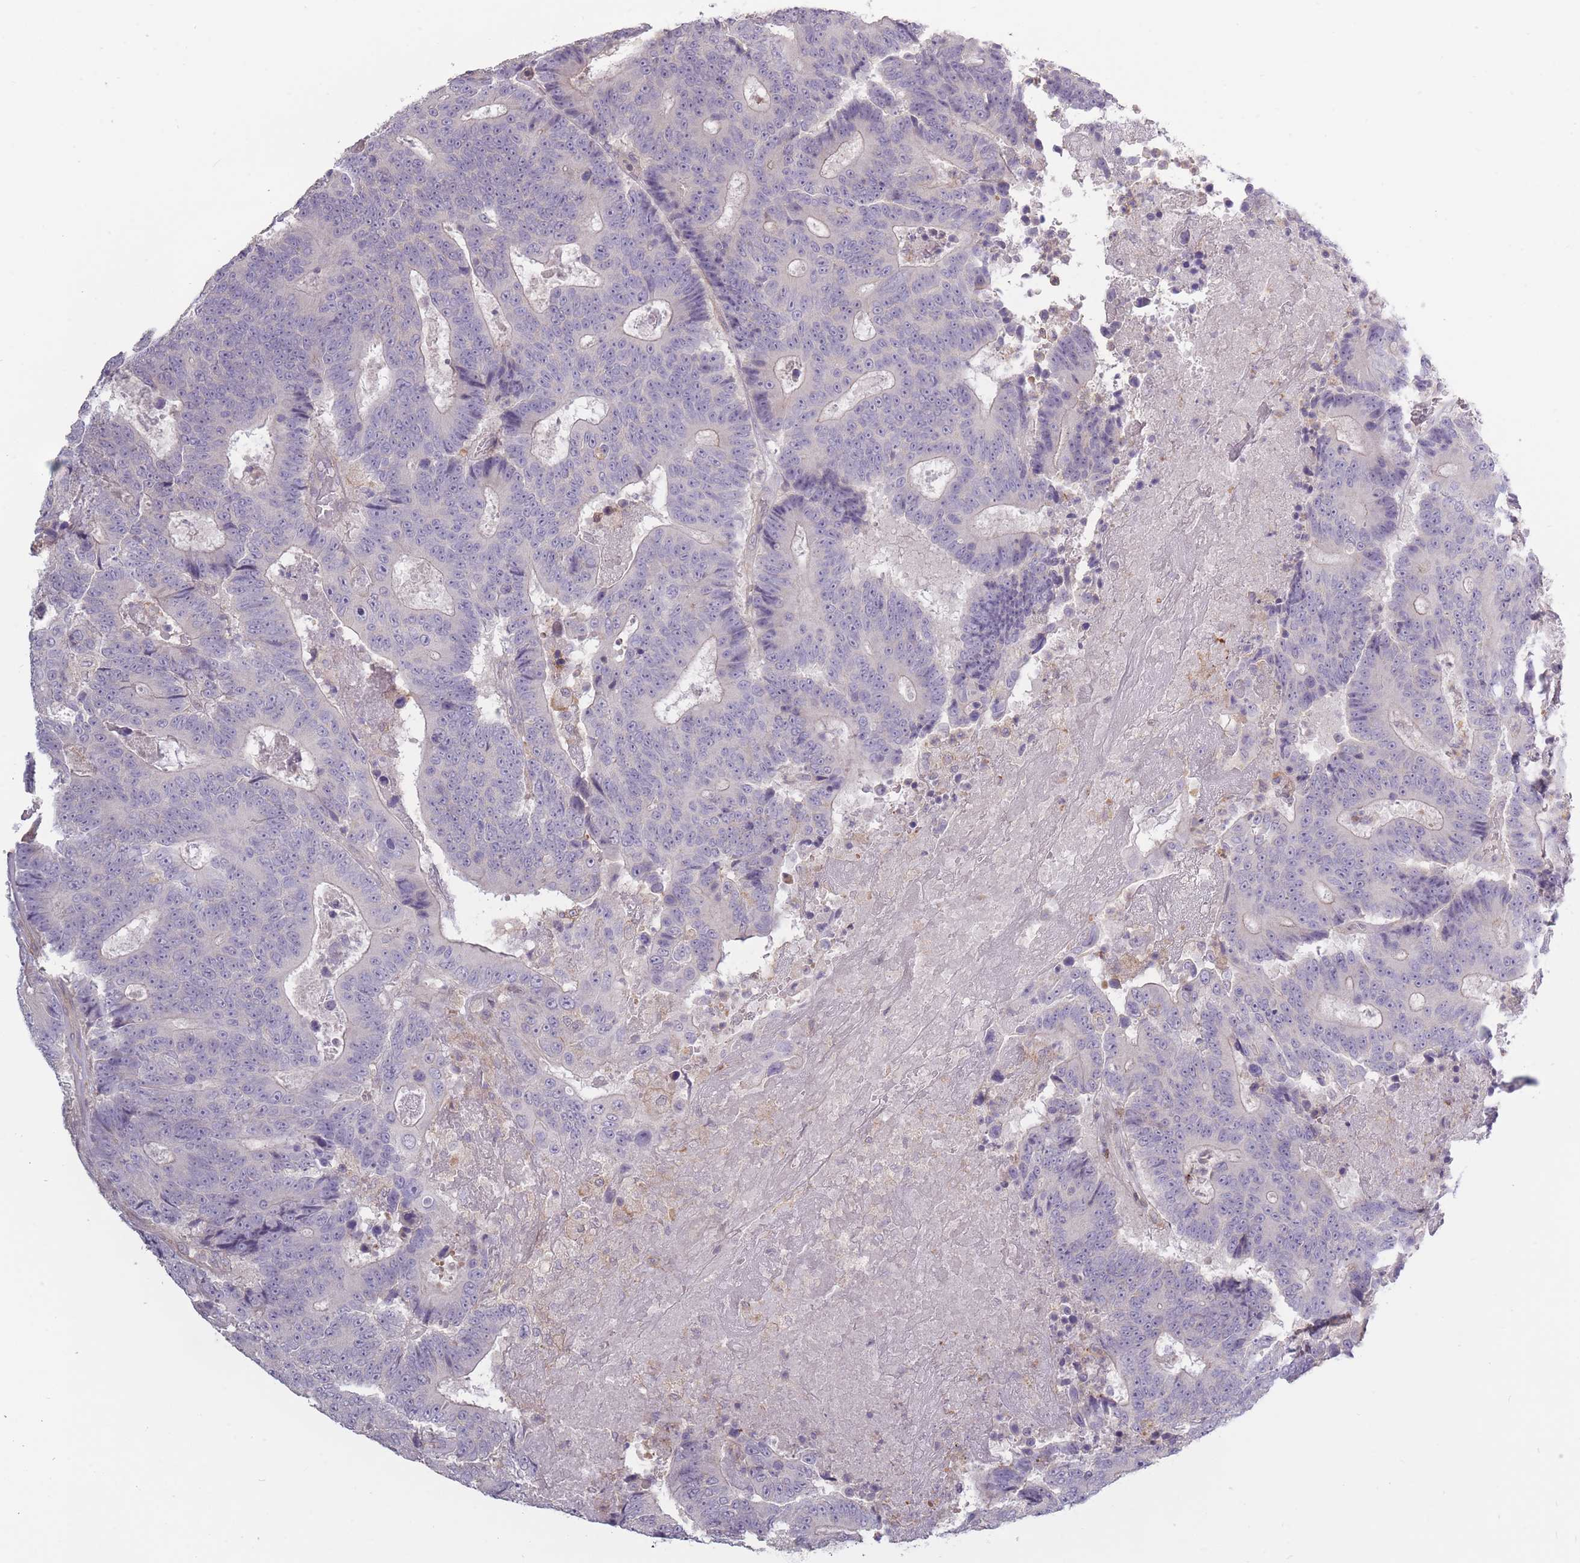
{"staining": {"intensity": "negative", "quantity": "none", "location": "none"}, "tissue": "colorectal cancer", "cell_type": "Tumor cells", "image_type": "cancer", "snomed": [{"axis": "morphology", "description": "Adenocarcinoma, NOS"}, {"axis": "topography", "description": "Colon"}], "caption": "High power microscopy histopathology image of an immunohistochemistry (IHC) histopathology image of adenocarcinoma (colorectal), revealing no significant staining in tumor cells.", "gene": "TET3", "patient": {"sex": "male", "age": 83}}